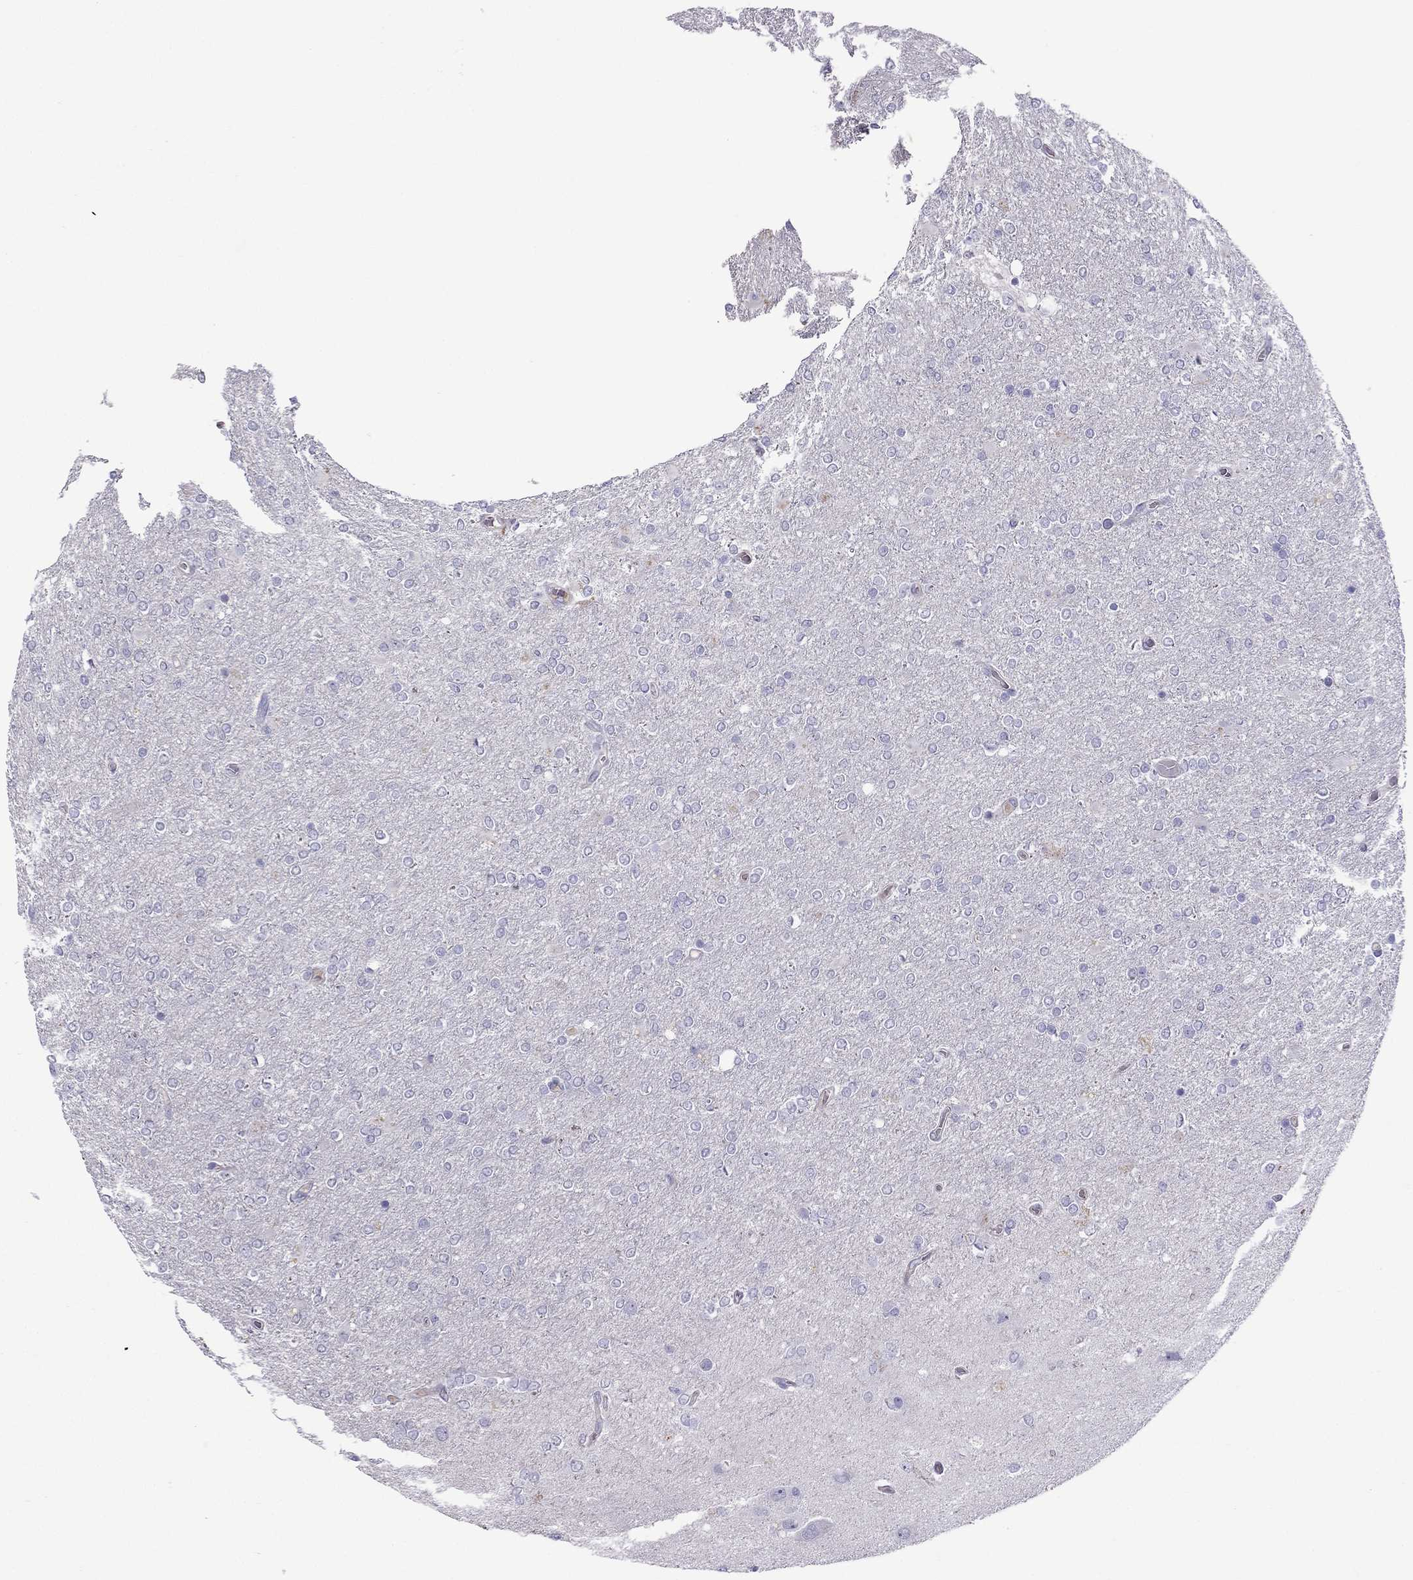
{"staining": {"intensity": "negative", "quantity": "none", "location": "none"}, "tissue": "glioma", "cell_type": "Tumor cells", "image_type": "cancer", "snomed": [{"axis": "morphology", "description": "Glioma, malignant, High grade"}, {"axis": "topography", "description": "Cerebral cortex"}], "caption": "DAB immunohistochemical staining of human malignant glioma (high-grade) displays no significant staining in tumor cells.", "gene": "STOML3", "patient": {"sex": "male", "age": 70}}